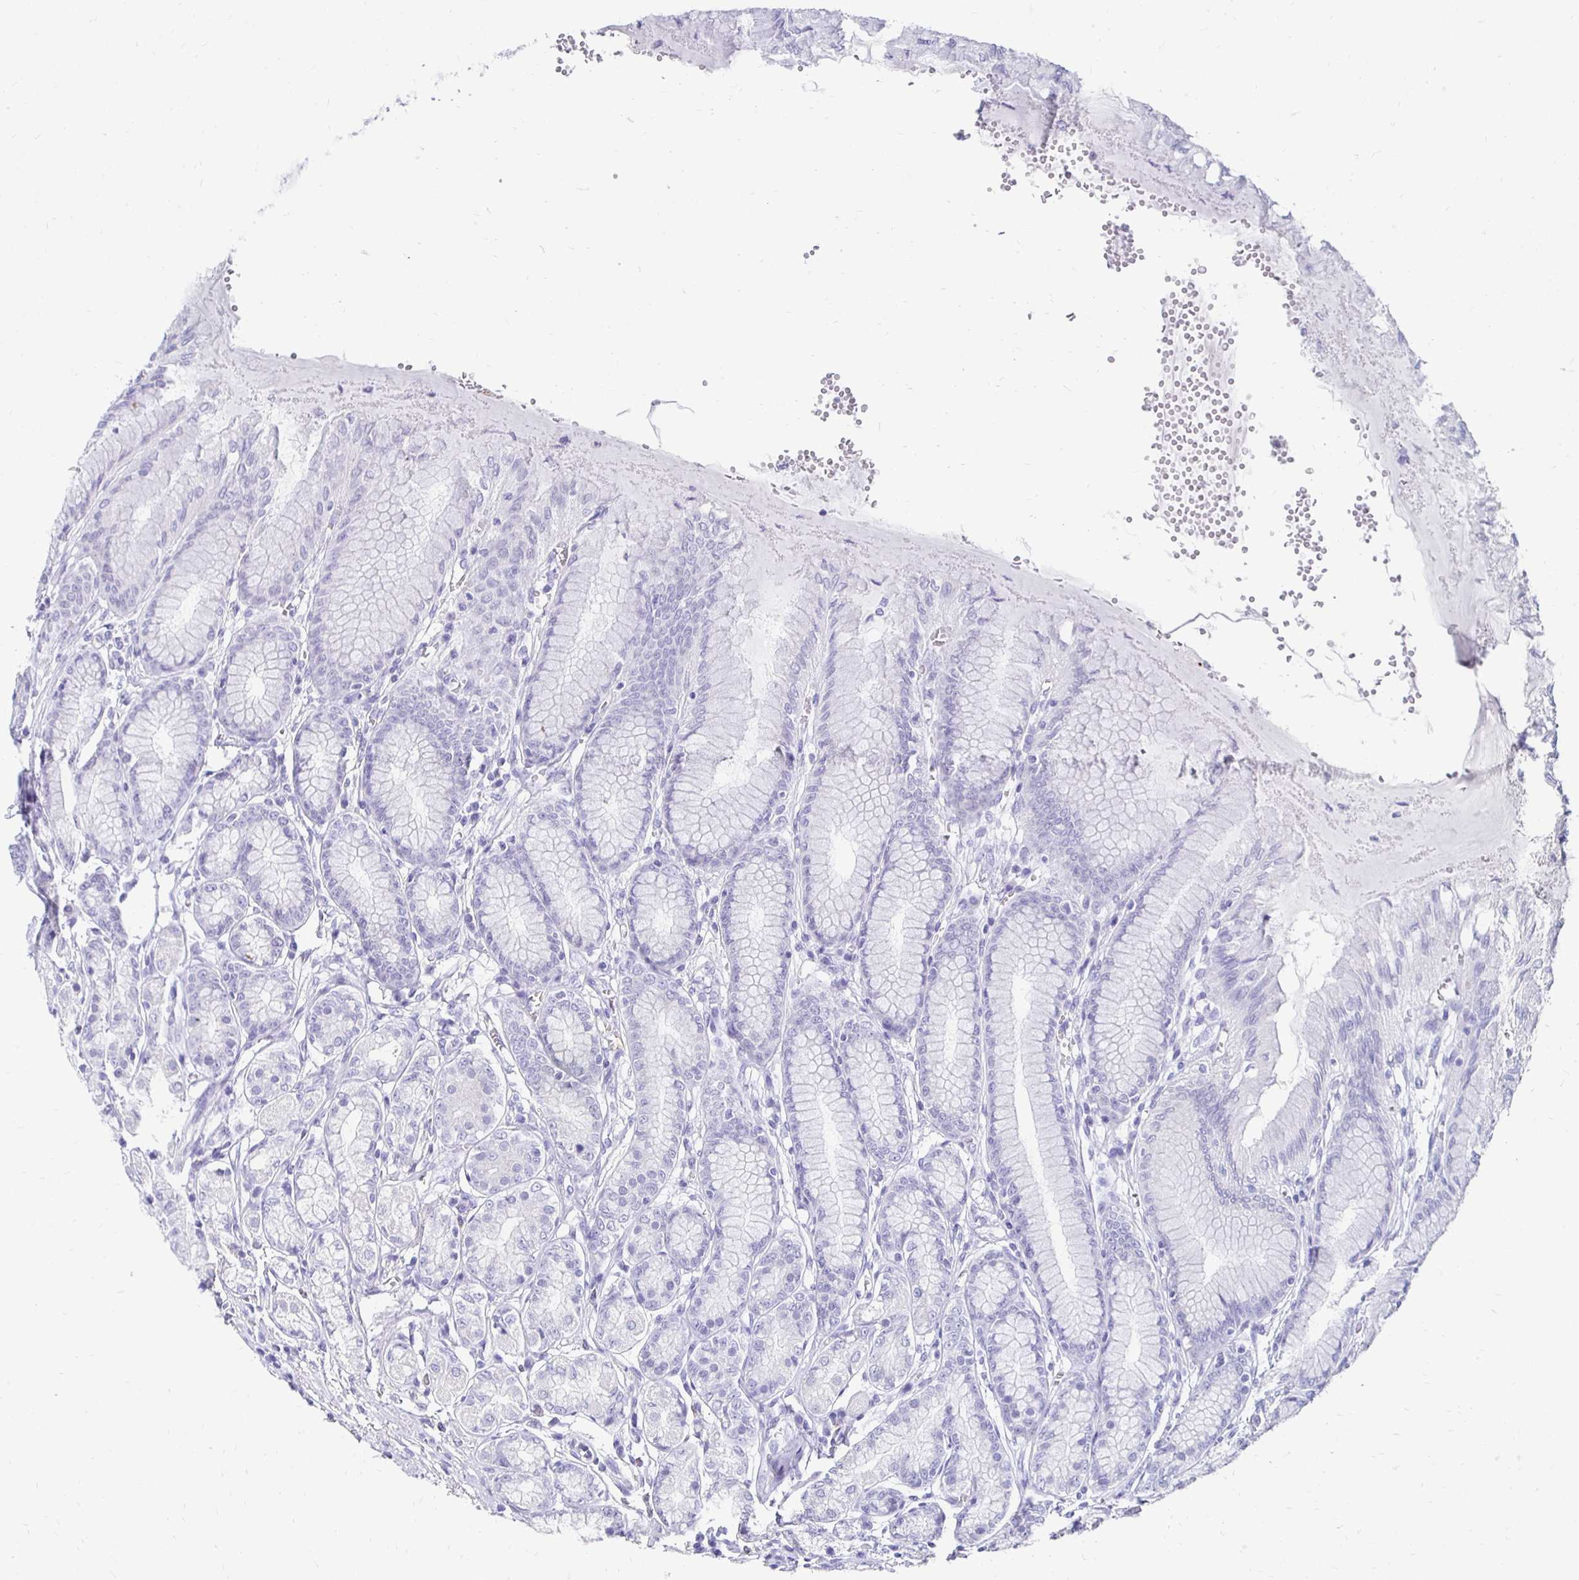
{"staining": {"intensity": "negative", "quantity": "none", "location": "none"}, "tissue": "stomach", "cell_type": "Glandular cells", "image_type": "normal", "snomed": [{"axis": "morphology", "description": "Normal tissue, NOS"}, {"axis": "topography", "description": "Stomach"}, {"axis": "topography", "description": "Stomach, lower"}], "caption": "This image is of normal stomach stained with IHC to label a protein in brown with the nuclei are counter-stained blue. There is no positivity in glandular cells.", "gene": "GK2", "patient": {"sex": "male", "age": 76}}